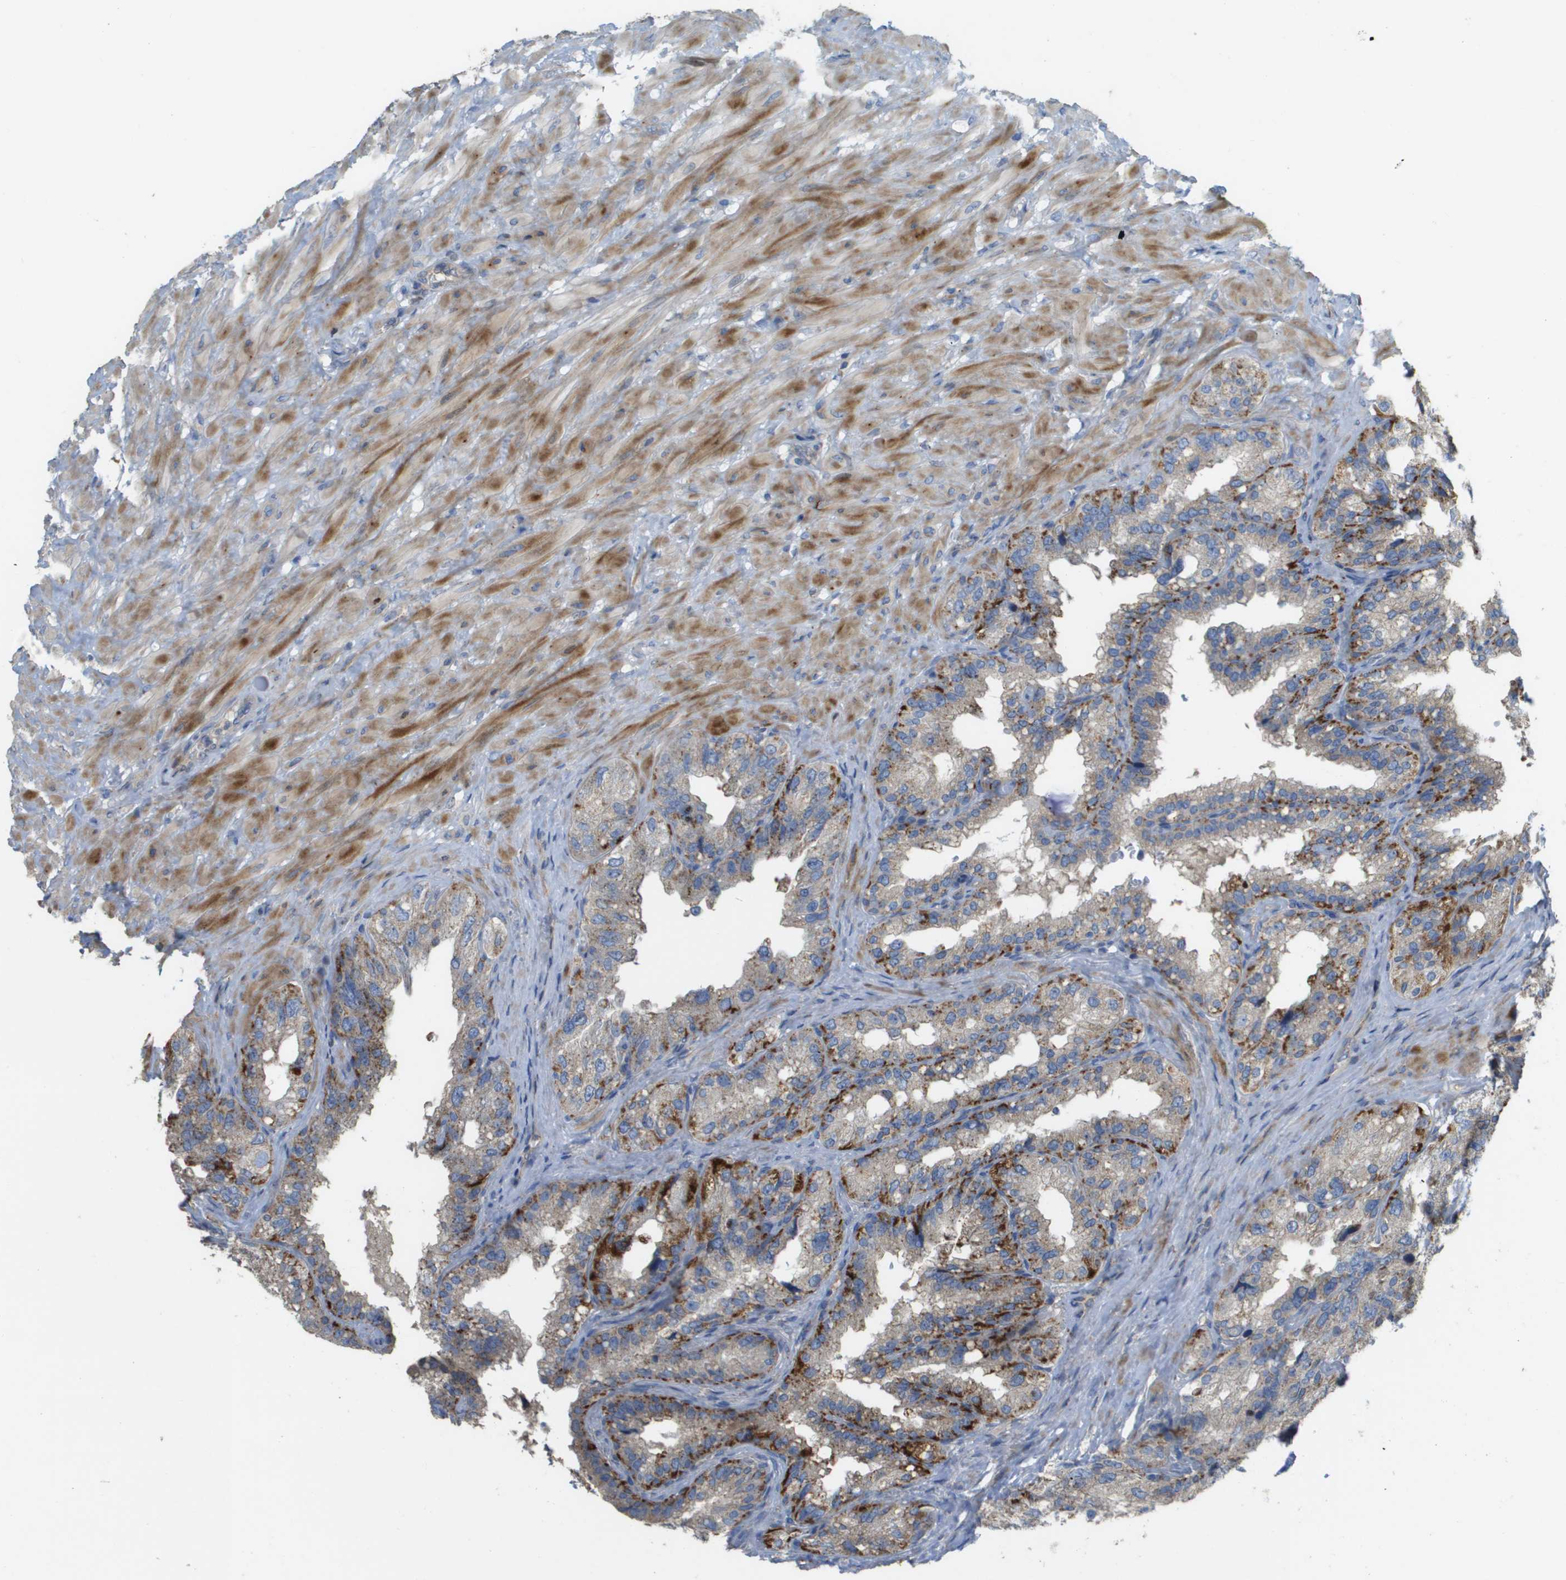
{"staining": {"intensity": "moderate", "quantity": "25%-75%", "location": "cytoplasmic/membranous"}, "tissue": "seminal vesicle", "cell_type": "Glandular cells", "image_type": "normal", "snomed": [{"axis": "morphology", "description": "Normal tissue, NOS"}, {"axis": "topography", "description": "Seminal veicle"}], "caption": "Immunohistochemical staining of unremarkable human seminal vesicle demonstrates medium levels of moderate cytoplasmic/membranous staining in approximately 25%-75% of glandular cells.", "gene": "CASP10", "patient": {"sex": "male", "age": 68}}